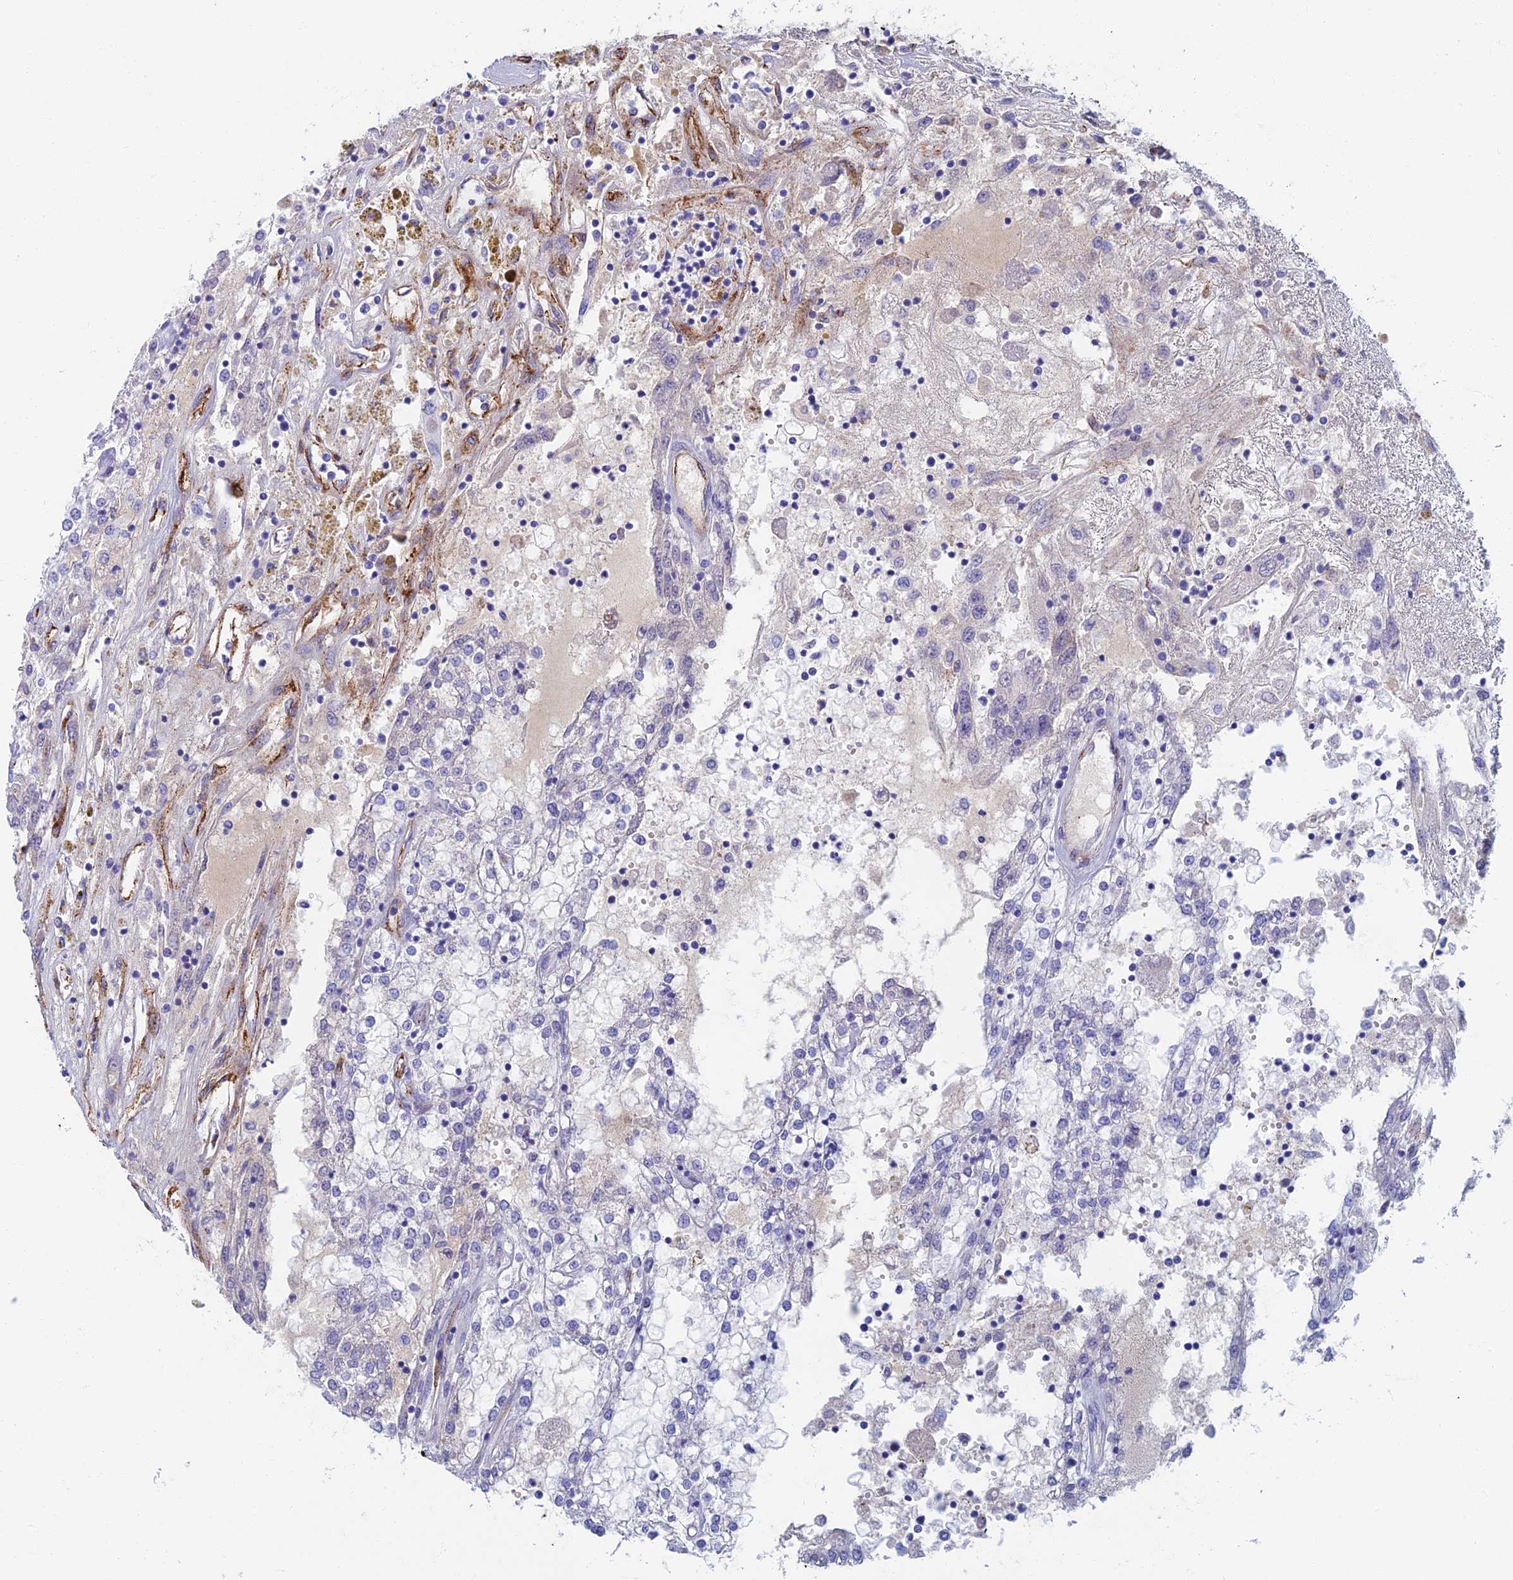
{"staining": {"intensity": "negative", "quantity": "none", "location": "none"}, "tissue": "renal cancer", "cell_type": "Tumor cells", "image_type": "cancer", "snomed": [{"axis": "morphology", "description": "Adenocarcinoma, NOS"}, {"axis": "topography", "description": "Kidney"}], "caption": "The immunohistochemistry (IHC) photomicrograph has no significant expression in tumor cells of renal cancer tissue.", "gene": "ETFRF1", "patient": {"sex": "female", "age": 52}}